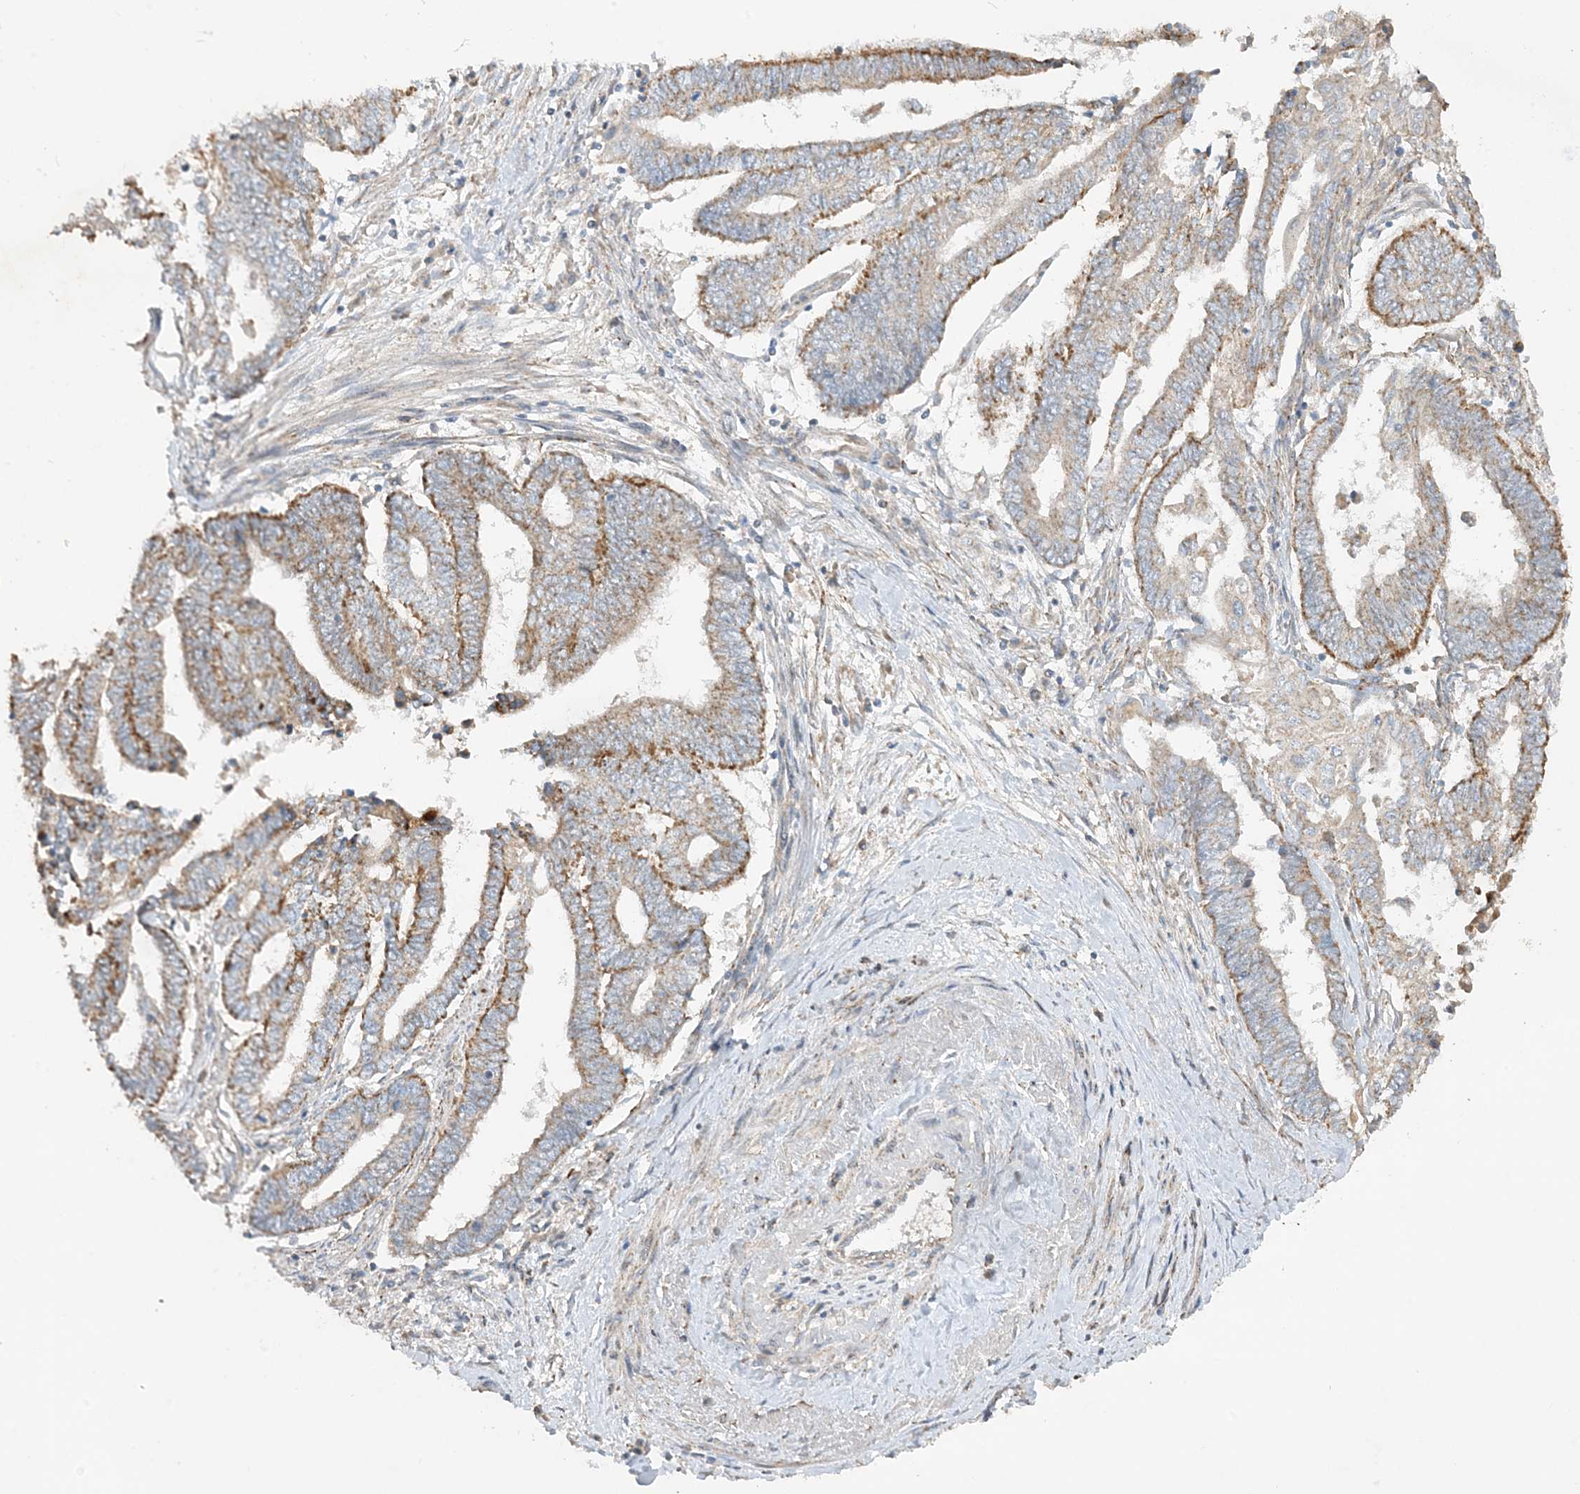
{"staining": {"intensity": "moderate", "quantity": ">75%", "location": "cytoplasmic/membranous"}, "tissue": "endometrial cancer", "cell_type": "Tumor cells", "image_type": "cancer", "snomed": [{"axis": "morphology", "description": "Adenocarcinoma, NOS"}, {"axis": "topography", "description": "Uterus"}, {"axis": "topography", "description": "Endometrium"}], "caption": "IHC (DAB) staining of human endometrial cancer demonstrates moderate cytoplasmic/membranous protein positivity in approximately >75% of tumor cells.", "gene": "NDUFAF3", "patient": {"sex": "female", "age": 70}}